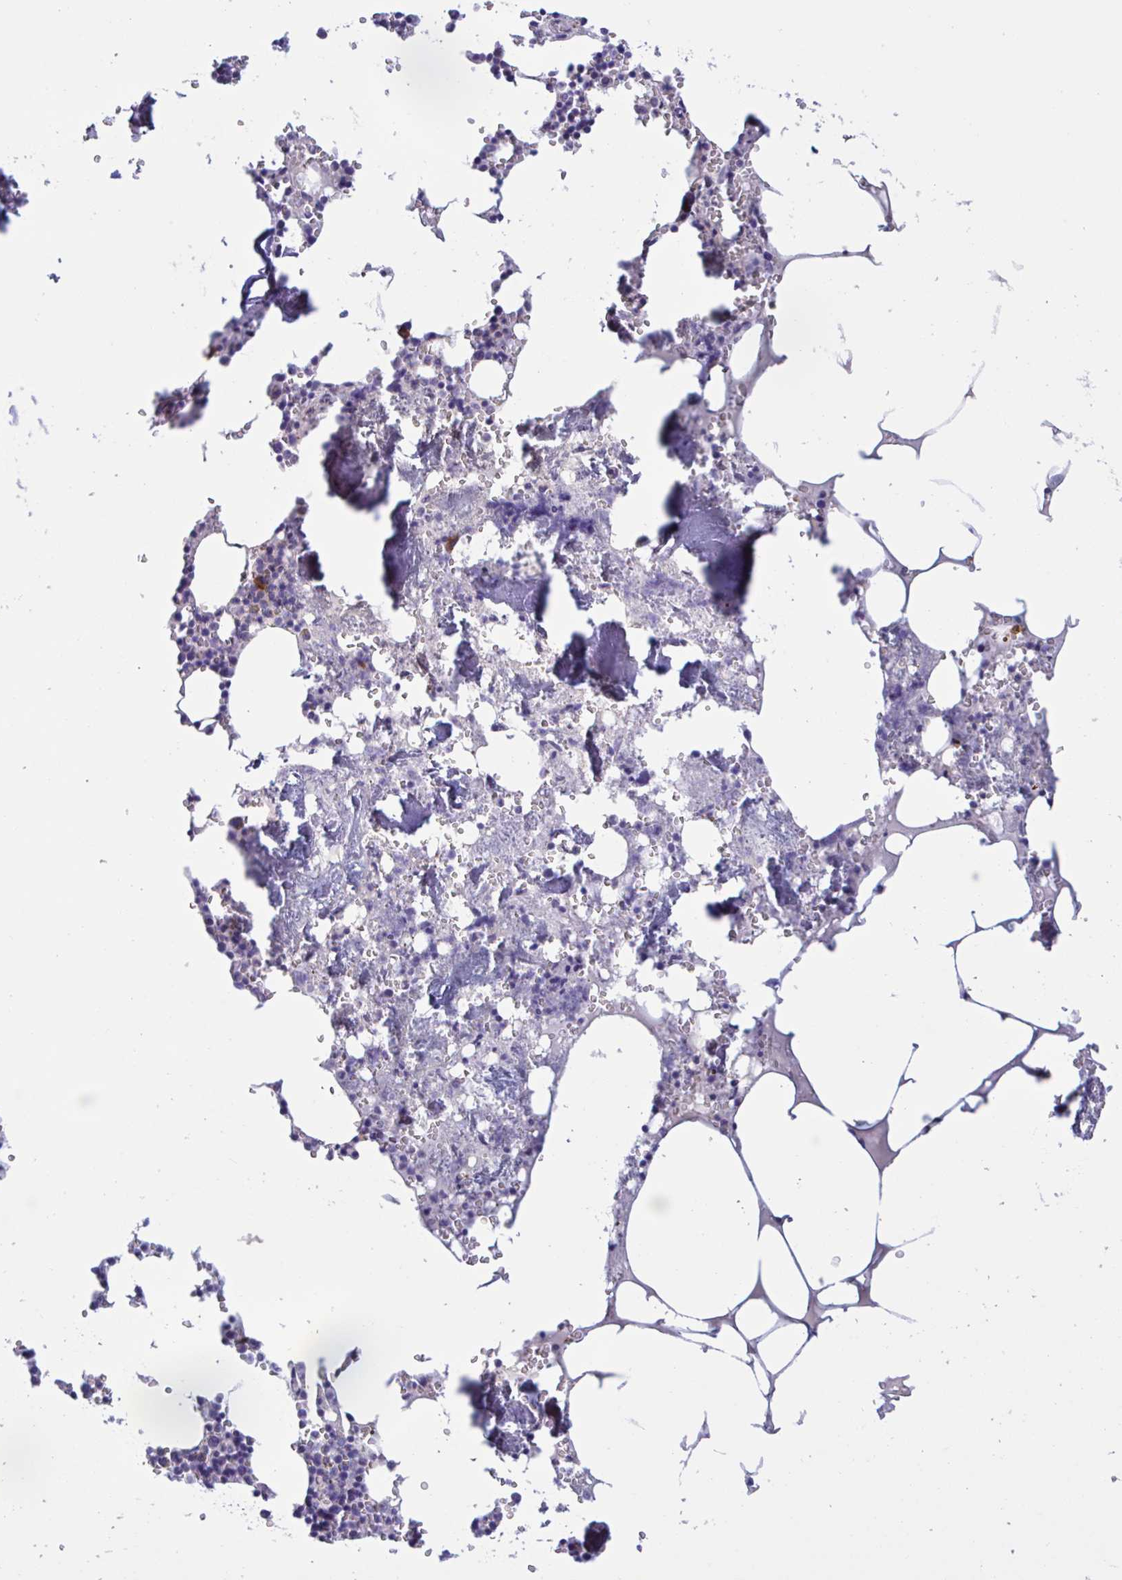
{"staining": {"intensity": "moderate", "quantity": "<25%", "location": "cytoplasmic/membranous"}, "tissue": "bone marrow", "cell_type": "Hematopoietic cells", "image_type": "normal", "snomed": [{"axis": "morphology", "description": "Normal tissue, NOS"}, {"axis": "topography", "description": "Bone marrow"}], "caption": "Immunohistochemistry image of normal human bone marrow stained for a protein (brown), which reveals low levels of moderate cytoplasmic/membranous positivity in about <25% of hematopoietic cells.", "gene": "MS4A14", "patient": {"sex": "male", "age": 54}}